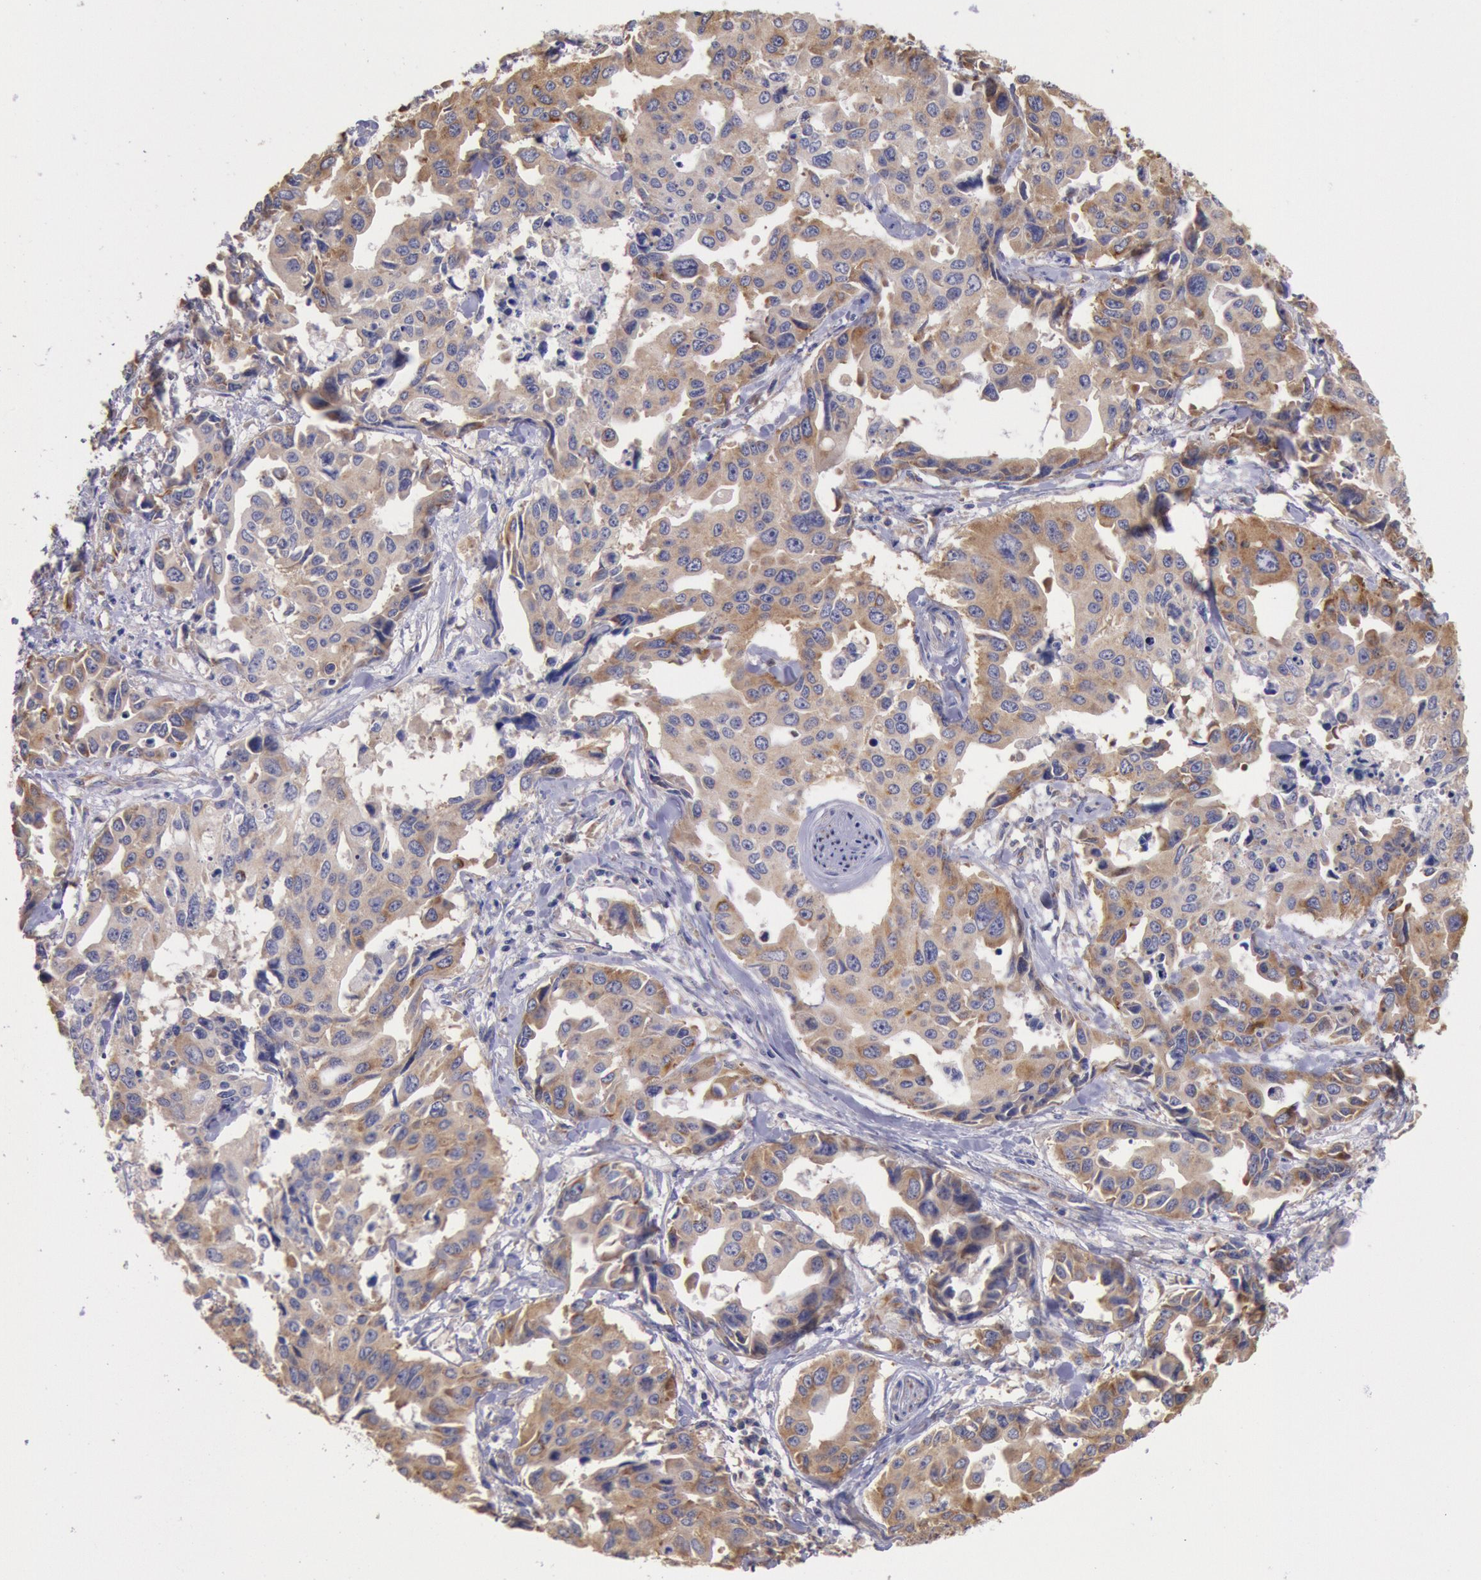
{"staining": {"intensity": "weak", "quantity": ">75%", "location": "cytoplasmic/membranous"}, "tissue": "lung cancer", "cell_type": "Tumor cells", "image_type": "cancer", "snomed": [{"axis": "morphology", "description": "Adenocarcinoma, NOS"}, {"axis": "topography", "description": "Lung"}], "caption": "Lung adenocarcinoma was stained to show a protein in brown. There is low levels of weak cytoplasmic/membranous positivity in about >75% of tumor cells.", "gene": "DRG1", "patient": {"sex": "male", "age": 64}}